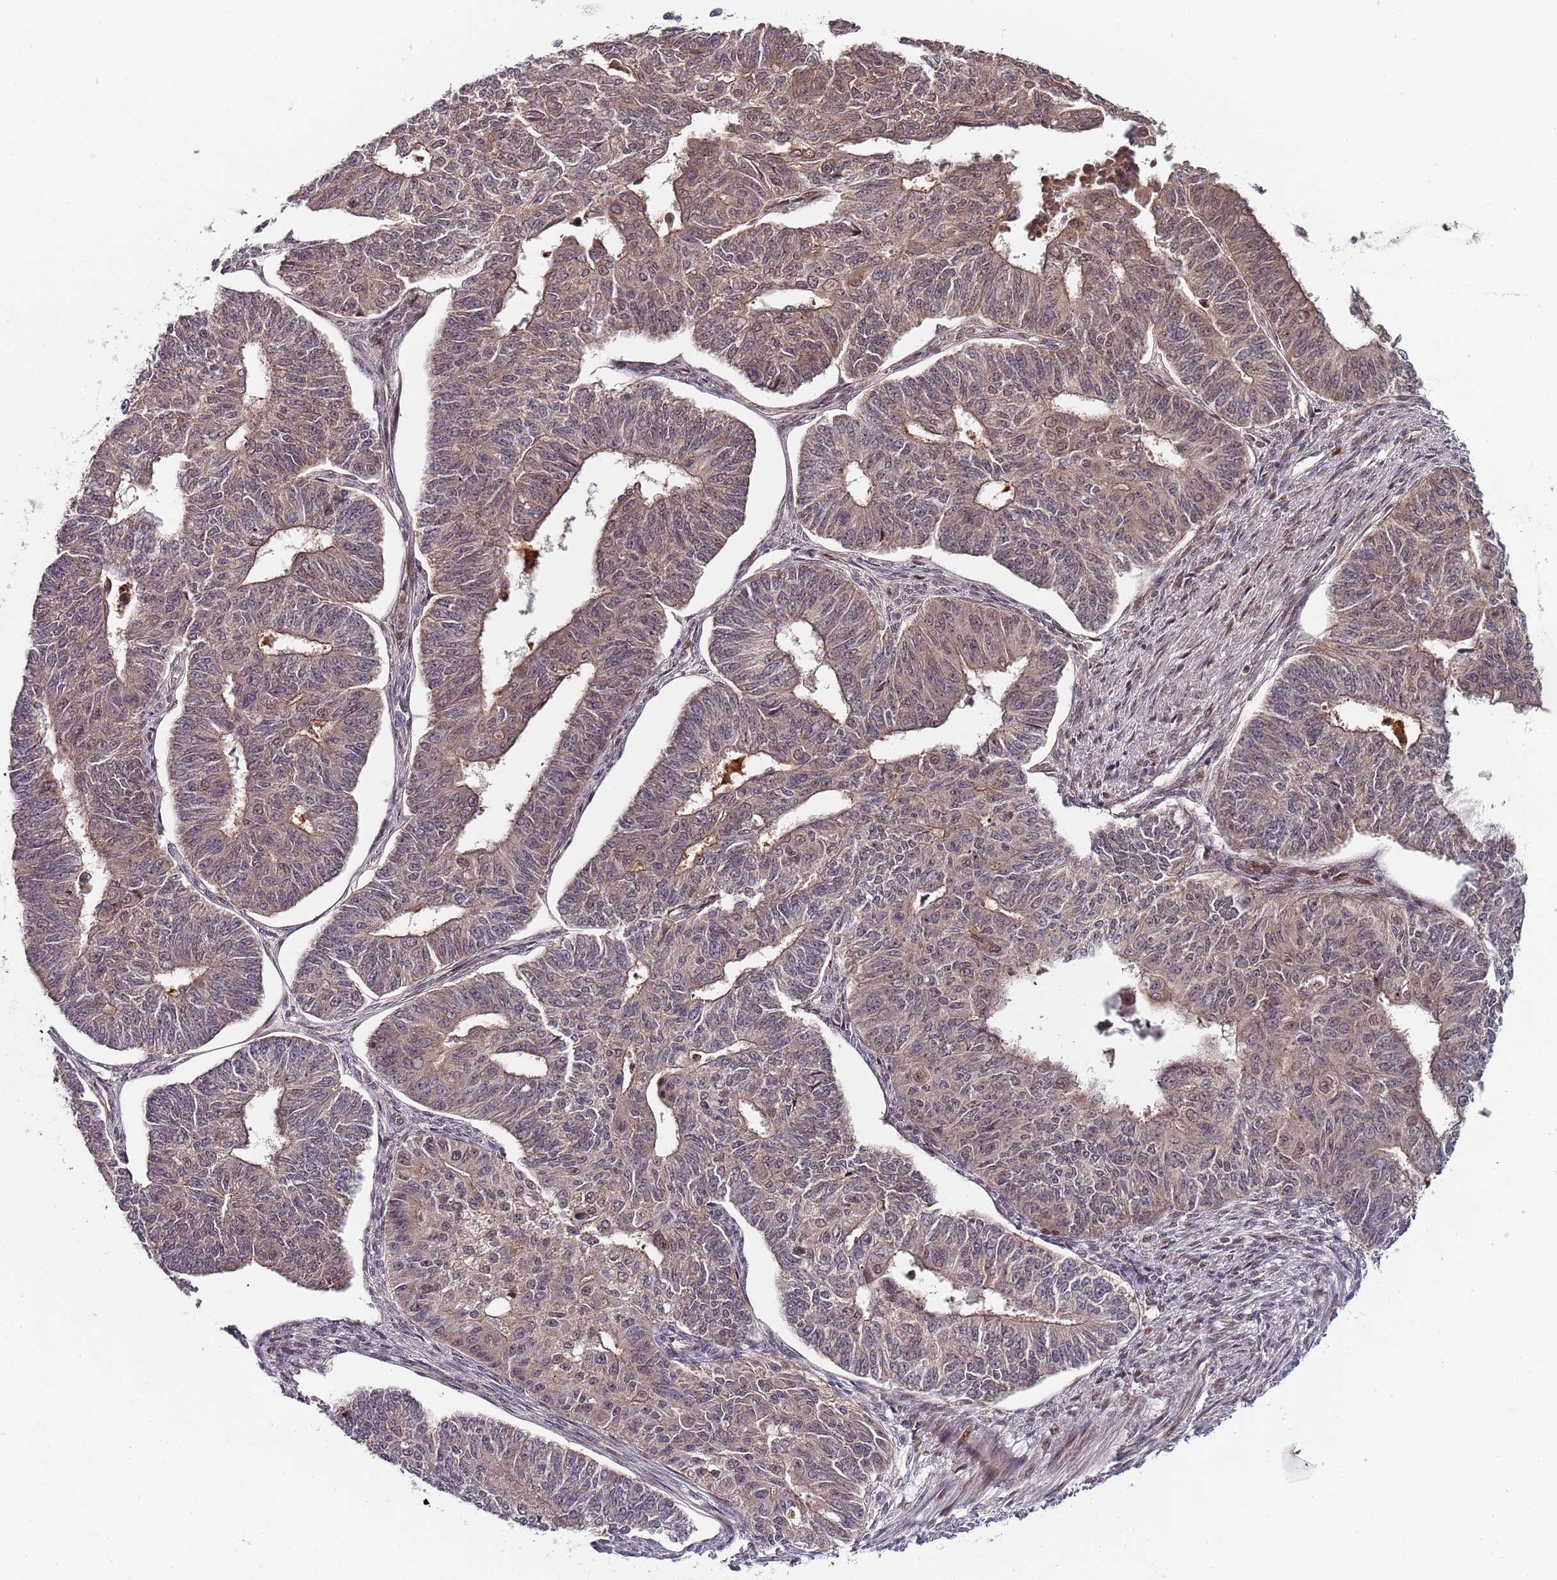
{"staining": {"intensity": "weak", "quantity": "<25%", "location": "cytoplasmic/membranous"}, "tissue": "endometrial cancer", "cell_type": "Tumor cells", "image_type": "cancer", "snomed": [{"axis": "morphology", "description": "Adenocarcinoma, NOS"}, {"axis": "topography", "description": "Endometrium"}], "caption": "The histopathology image demonstrates no significant positivity in tumor cells of endometrial cancer.", "gene": "EDC3", "patient": {"sex": "female", "age": 32}}